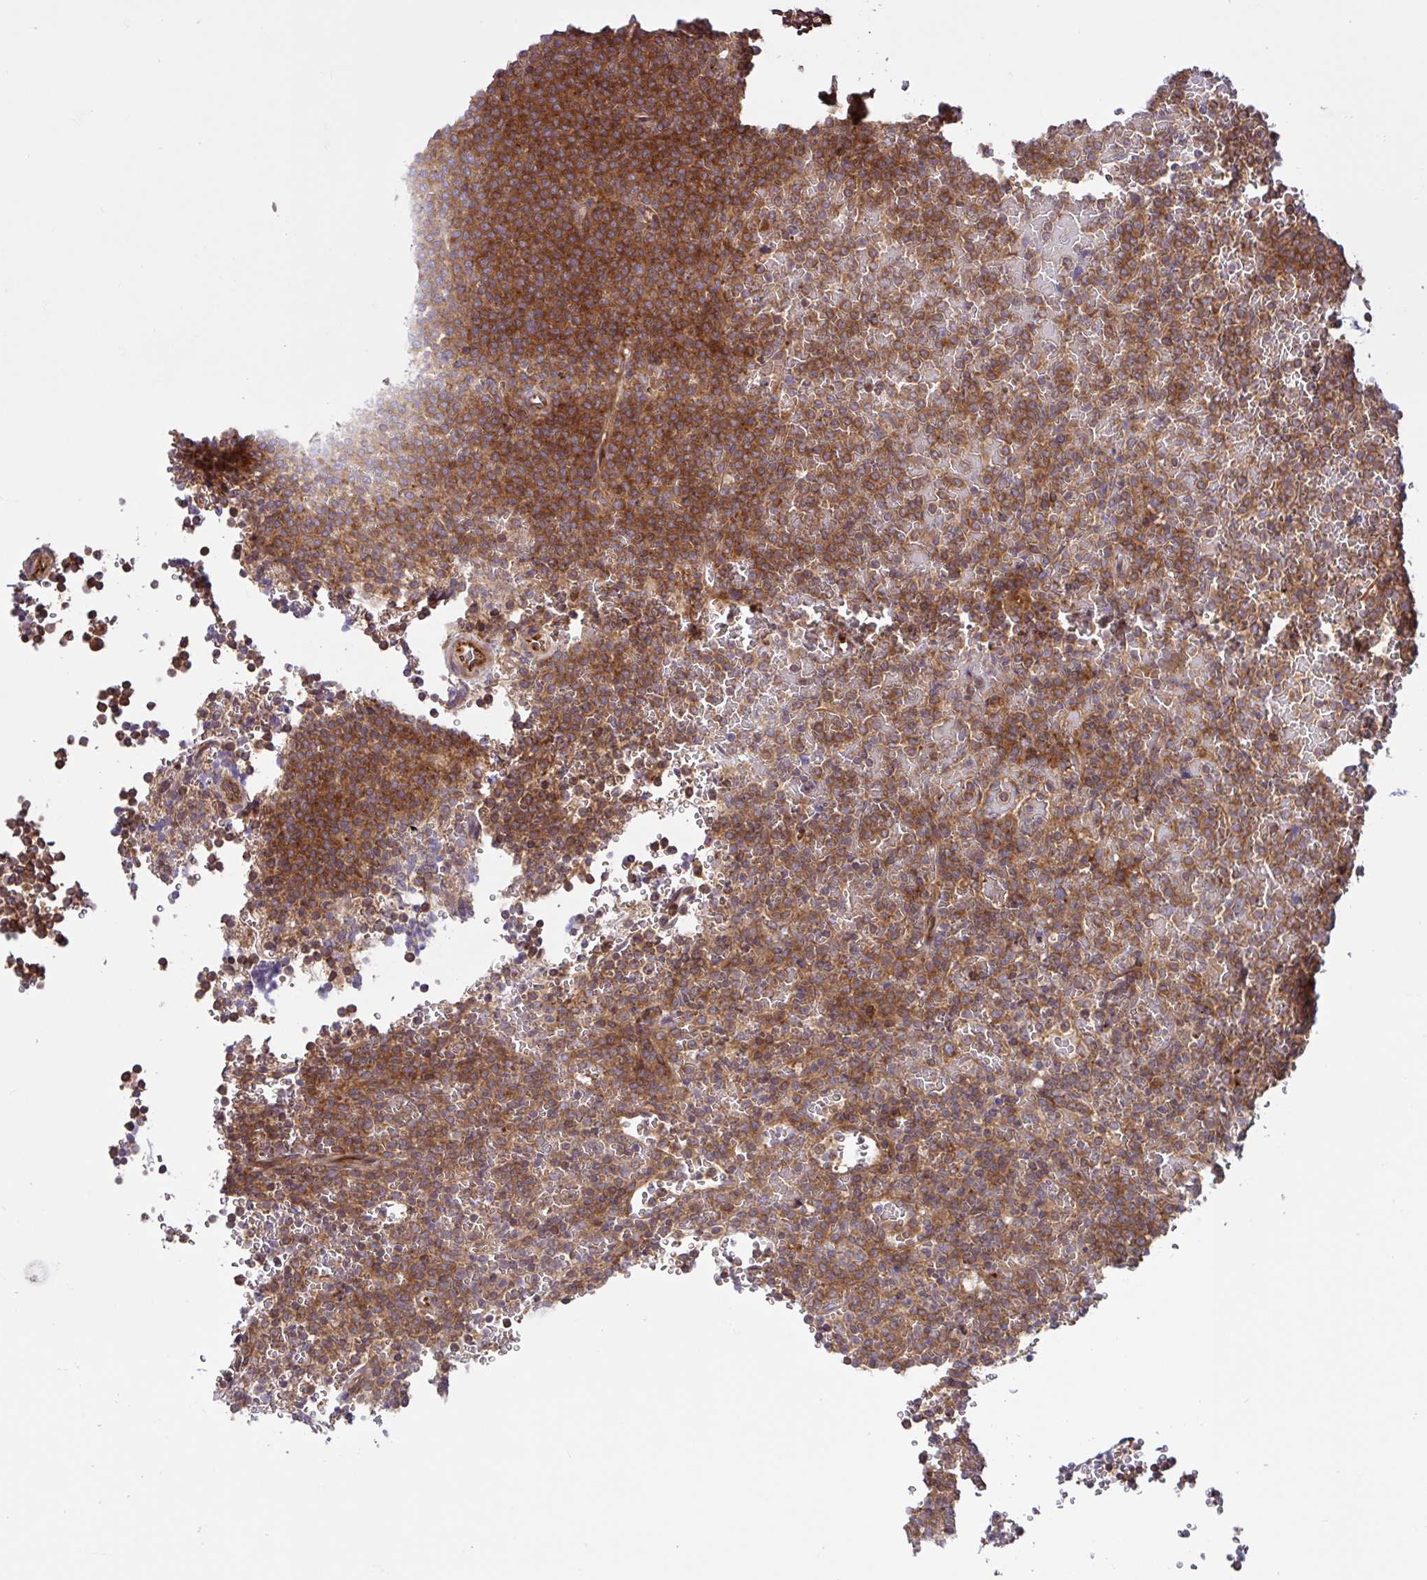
{"staining": {"intensity": "moderate", "quantity": ">75%", "location": "cytoplasmic/membranous"}, "tissue": "lymphoma", "cell_type": "Tumor cells", "image_type": "cancer", "snomed": [{"axis": "morphology", "description": "Malignant lymphoma, non-Hodgkin's type, Low grade"}, {"axis": "topography", "description": "Spleen"}], "caption": "High-power microscopy captured an immunohistochemistry photomicrograph of low-grade malignant lymphoma, non-Hodgkin's type, revealing moderate cytoplasmic/membranous positivity in approximately >75% of tumor cells.", "gene": "NTPCR", "patient": {"sex": "male", "age": 60}}